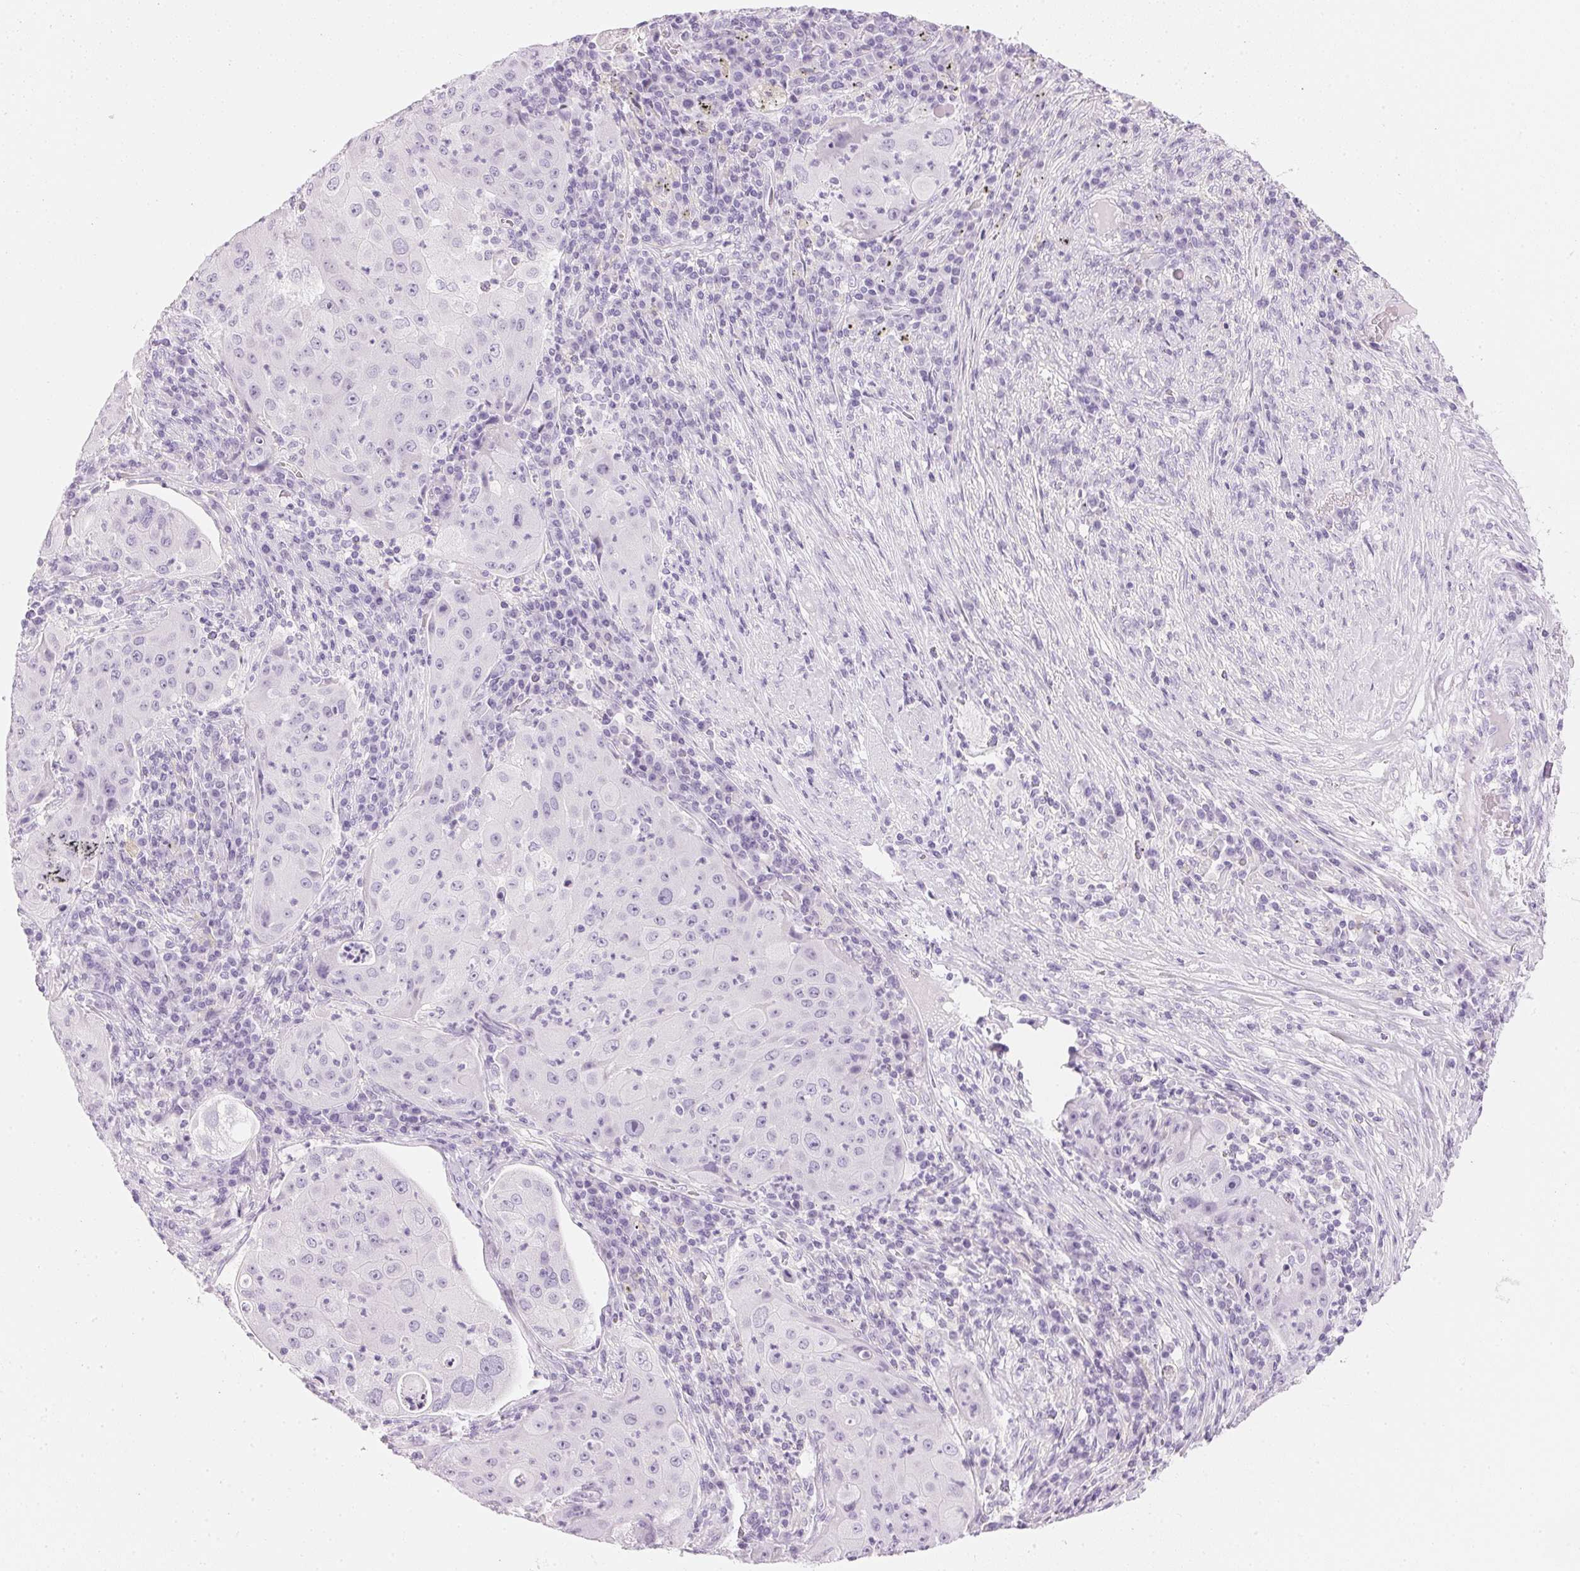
{"staining": {"intensity": "negative", "quantity": "none", "location": "none"}, "tissue": "lung cancer", "cell_type": "Tumor cells", "image_type": "cancer", "snomed": [{"axis": "morphology", "description": "Squamous cell carcinoma, NOS"}, {"axis": "topography", "description": "Lung"}], "caption": "The IHC photomicrograph has no significant positivity in tumor cells of squamous cell carcinoma (lung) tissue.", "gene": "IGFBP1", "patient": {"sex": "female", "age": 59}}